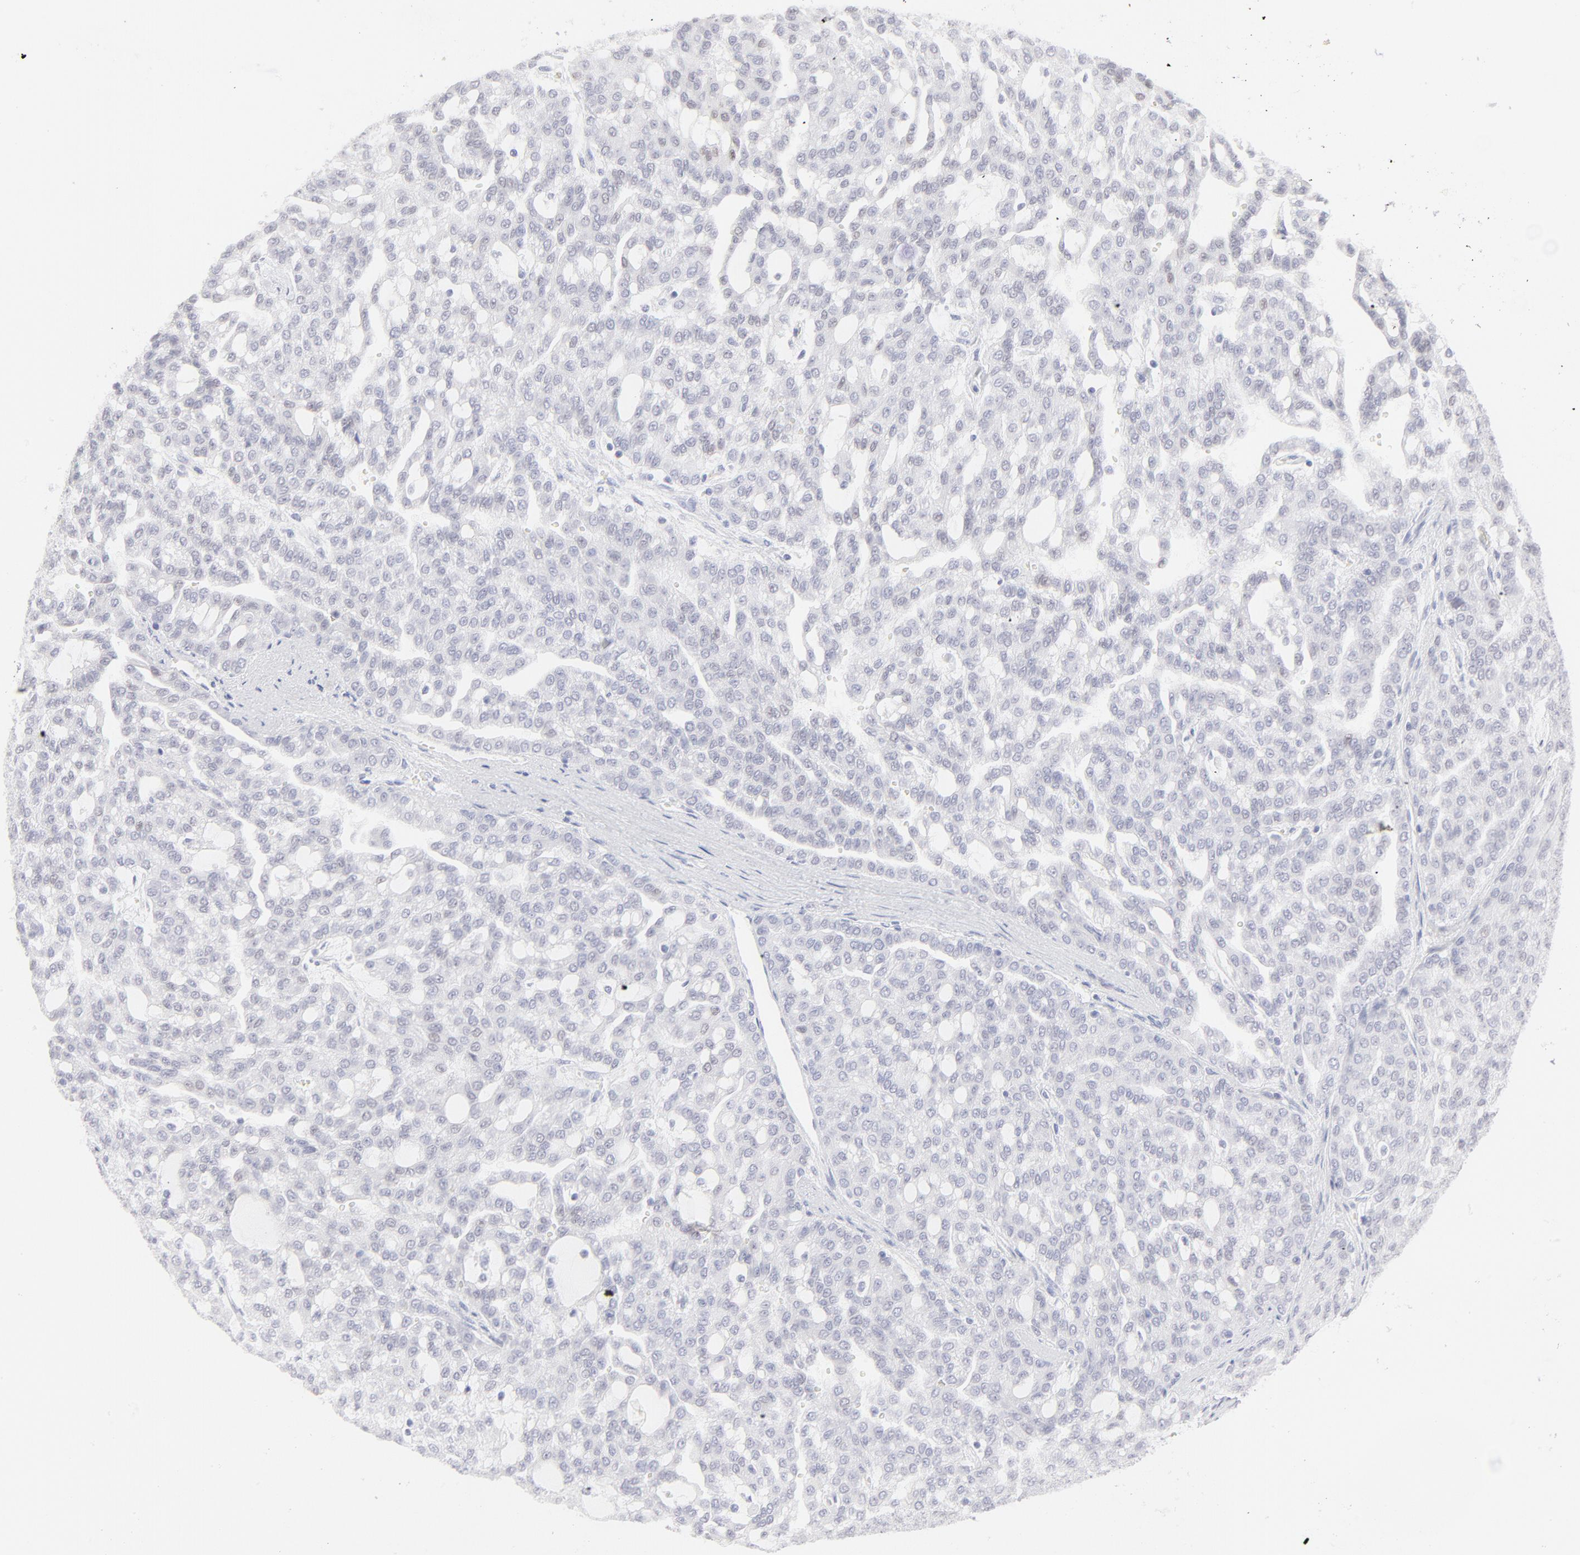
{"staining": {"intensity": "weak", "quantity": "<25%", "location": "nuclear"}, "tissue": "renal cancer", "cell_type": "Tumor cells", "image_type": "cancer", "snomed": [{"axis": "morphology", "description": "Adenocarcinoma, NOS"}, {"axis": "topography", "description": "Kidney"}], "caption": "An immunohistochemistry (IHC) histopathology image of renal cancer (adenocarcinoma) is shown. There is no staining in tumor cells of renal cancer (adenocarcinoma).", "gene": "ELF3", "patient": {"sex": "male", "age": 63}}